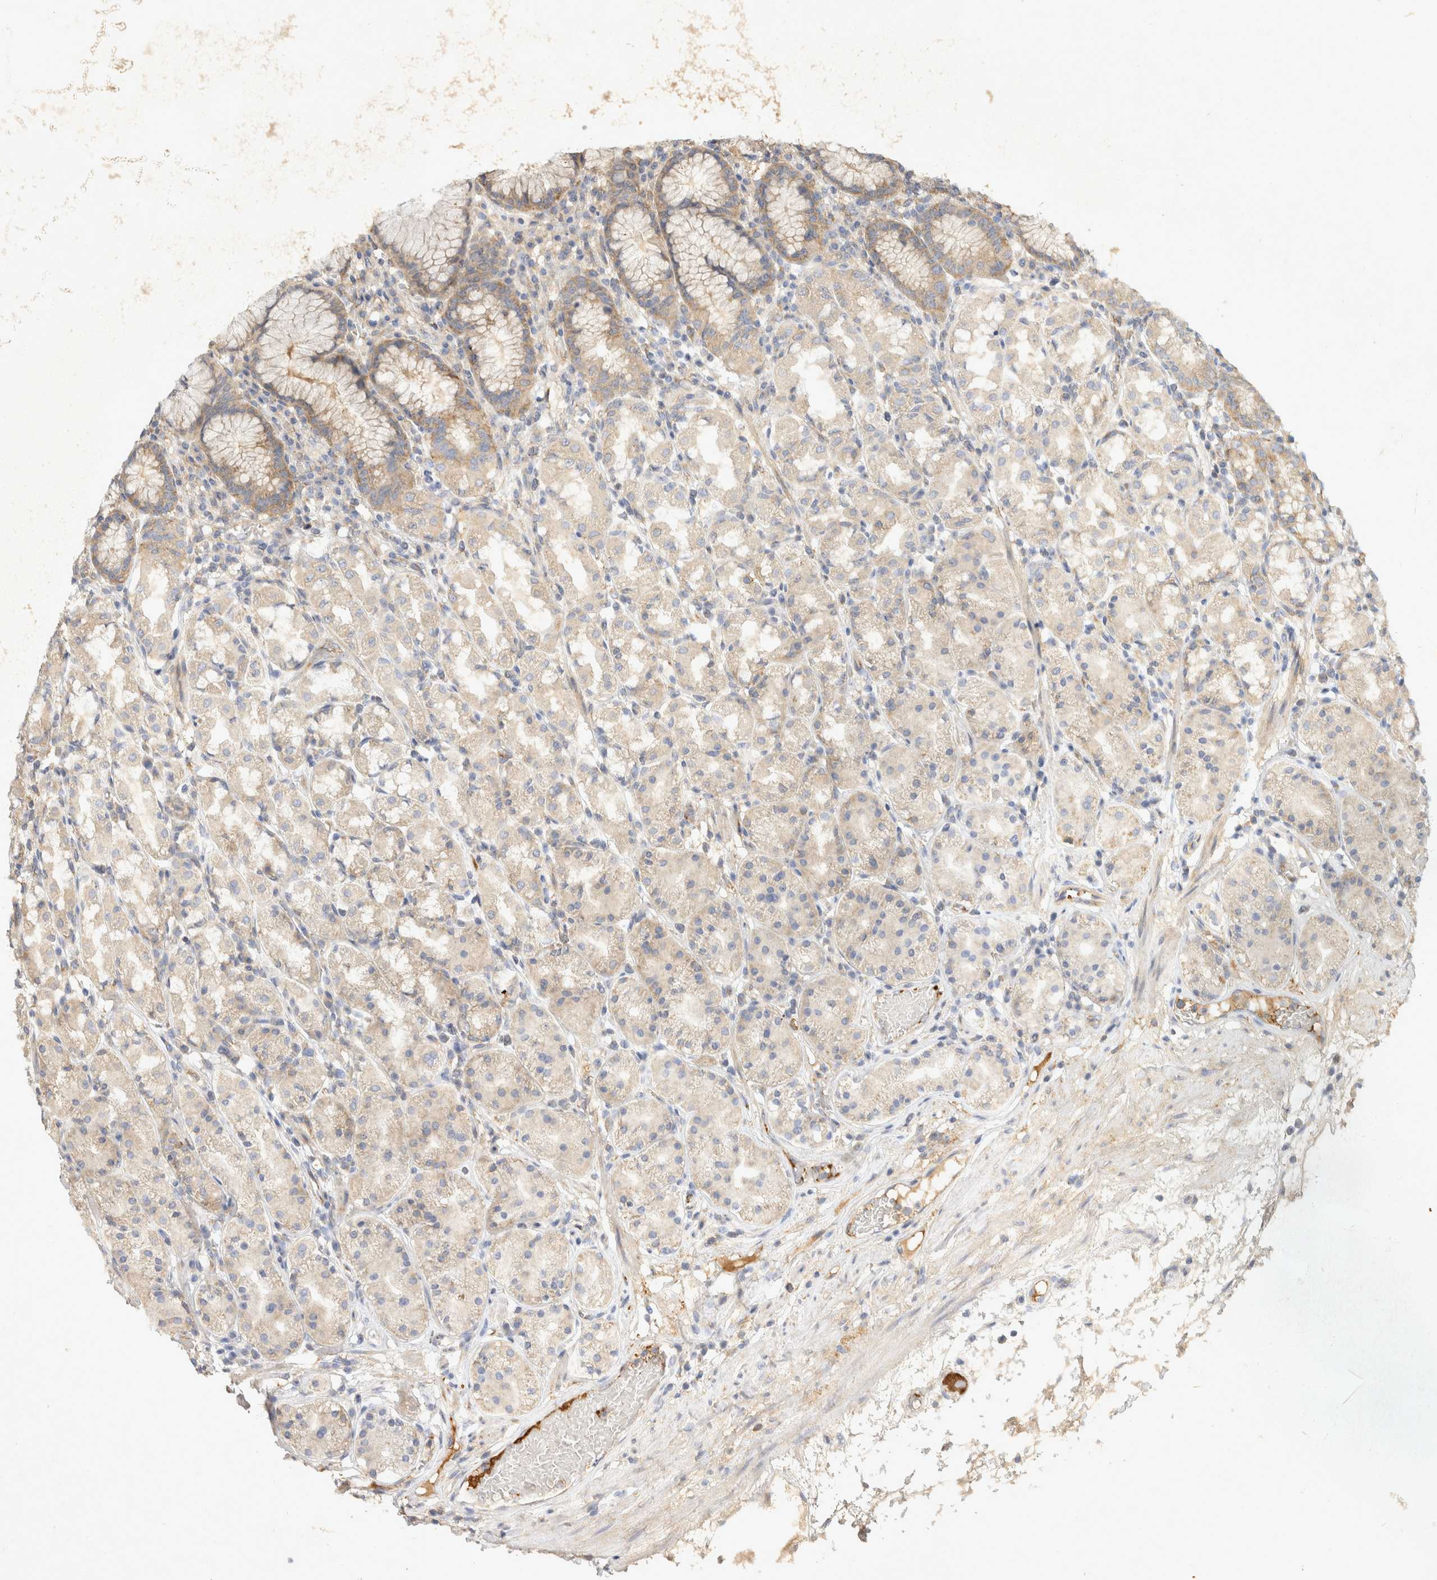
{"staining": {"intensity": "weak", "quantity": "<25%", "location": "cytoplasmic/membranous"}, "tissue": "stomach", "cell_type": "Glandular cells", "image_type": "normal", "snomed": [{"axis": "morphology", "description": "Normal tissue, NOS"}, {"axis": "topography", "description": "Stomach, lower"}], "caption": "The immunohistochemistry (IHC) image has no significant staining in glandular cells of stomach. The staining was performed using DAB (3,3'-diaminobenzidine) to visualize the protein expression in brown, while the nuclei were stained in blue with hematoxylin (Magnification: 20x).", "gene": "EIF4G3", "patient": {"sex": "female", "age": 56}}